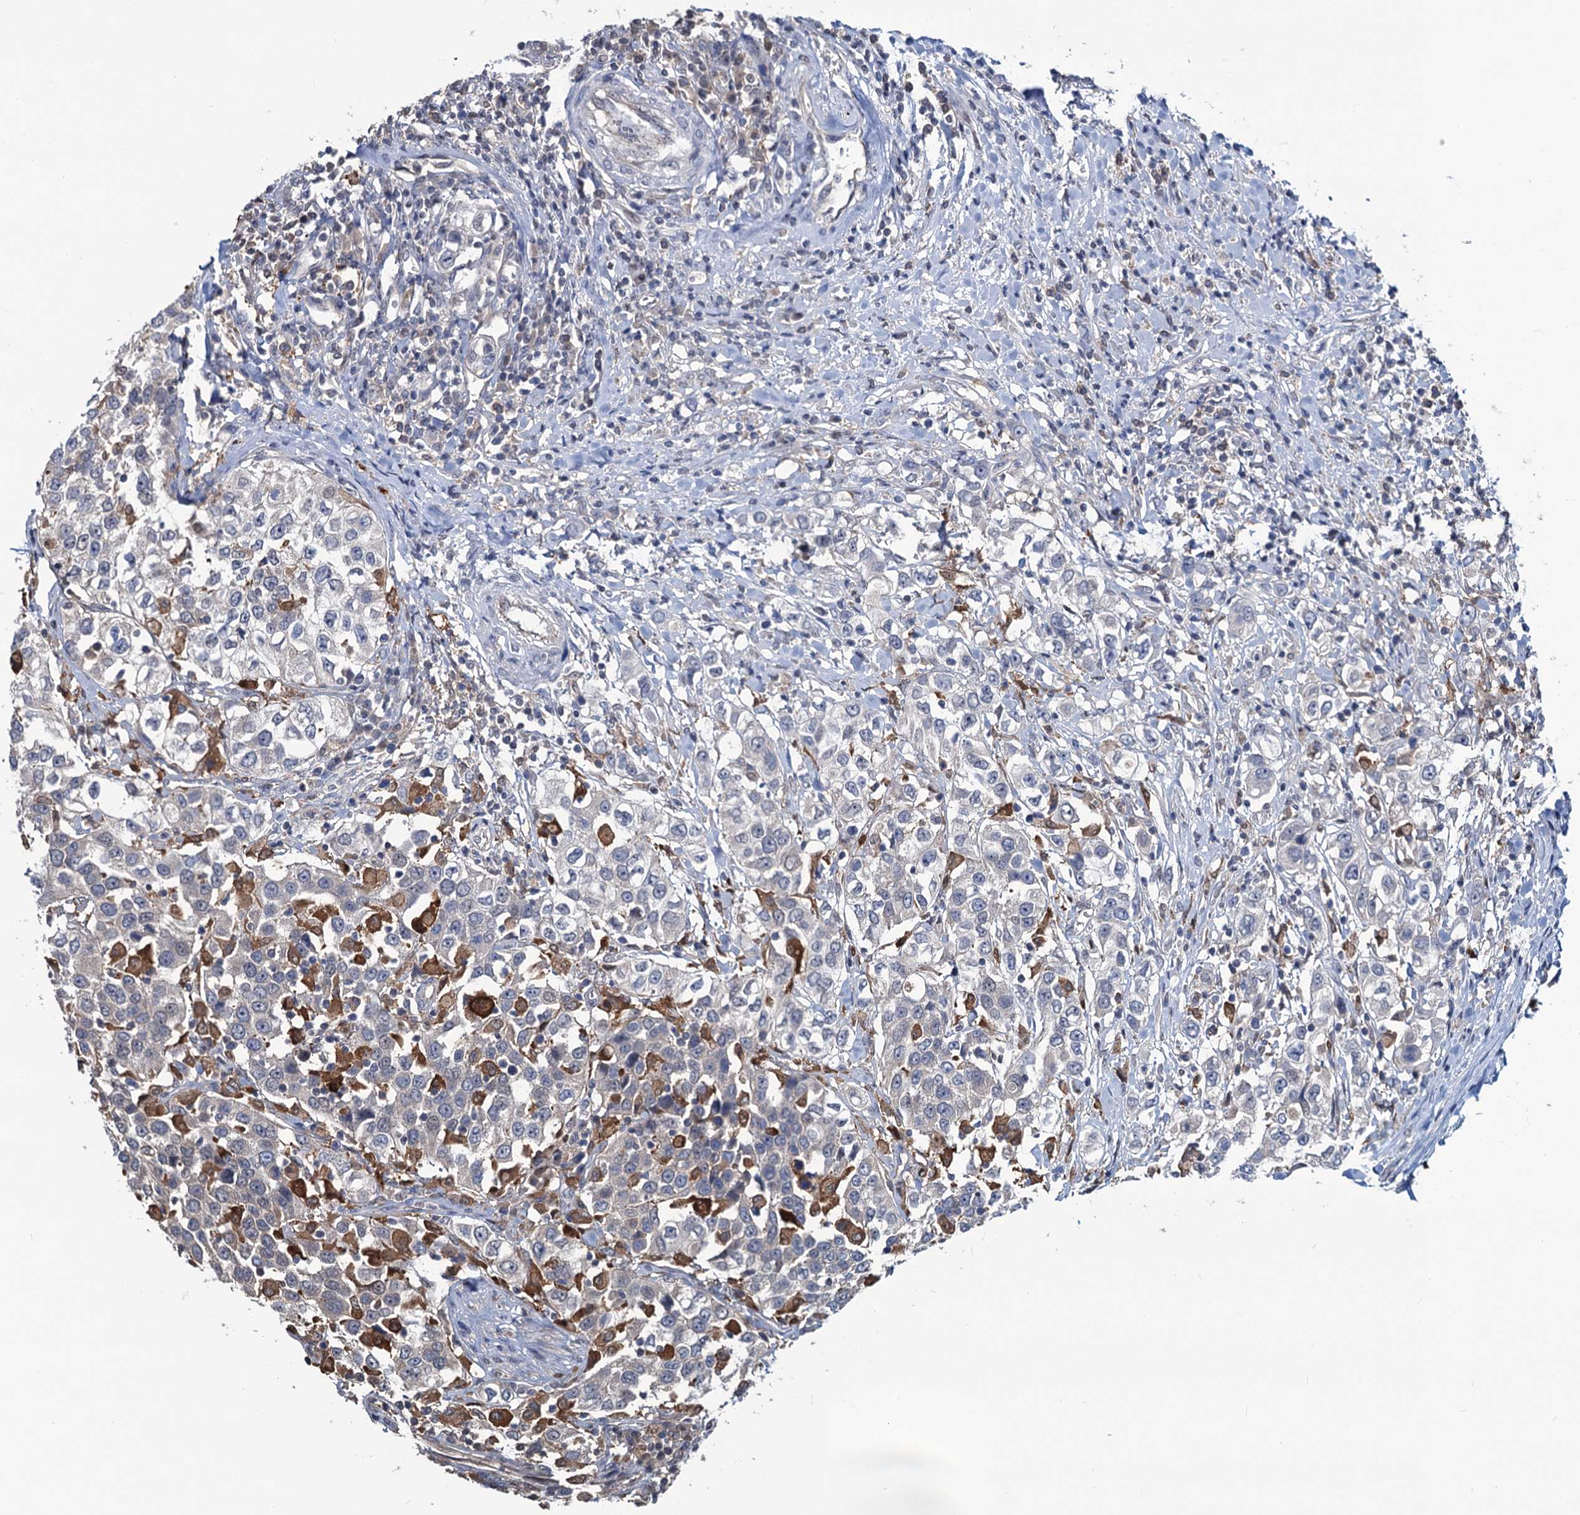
{"staining": {"intensity": "negative", "quantity": "none", "location": "none"}, "tissue": "urothelial cancer", "cell_type": "Tumor cells", "image_type": "cancer", "snomed": [{"axis": "morphology", "description": "Urothelial carcinoma, High grade"}, {"axis": "topography", "description": "Urinary bladder"}], "caption": "Urothelial carcinoma (high-grade) was stained to show a protein in brown. There is no significant staining in tumor cells.", "gene": "RTKN2", "patient": {"sex": "female", "age": 80}}